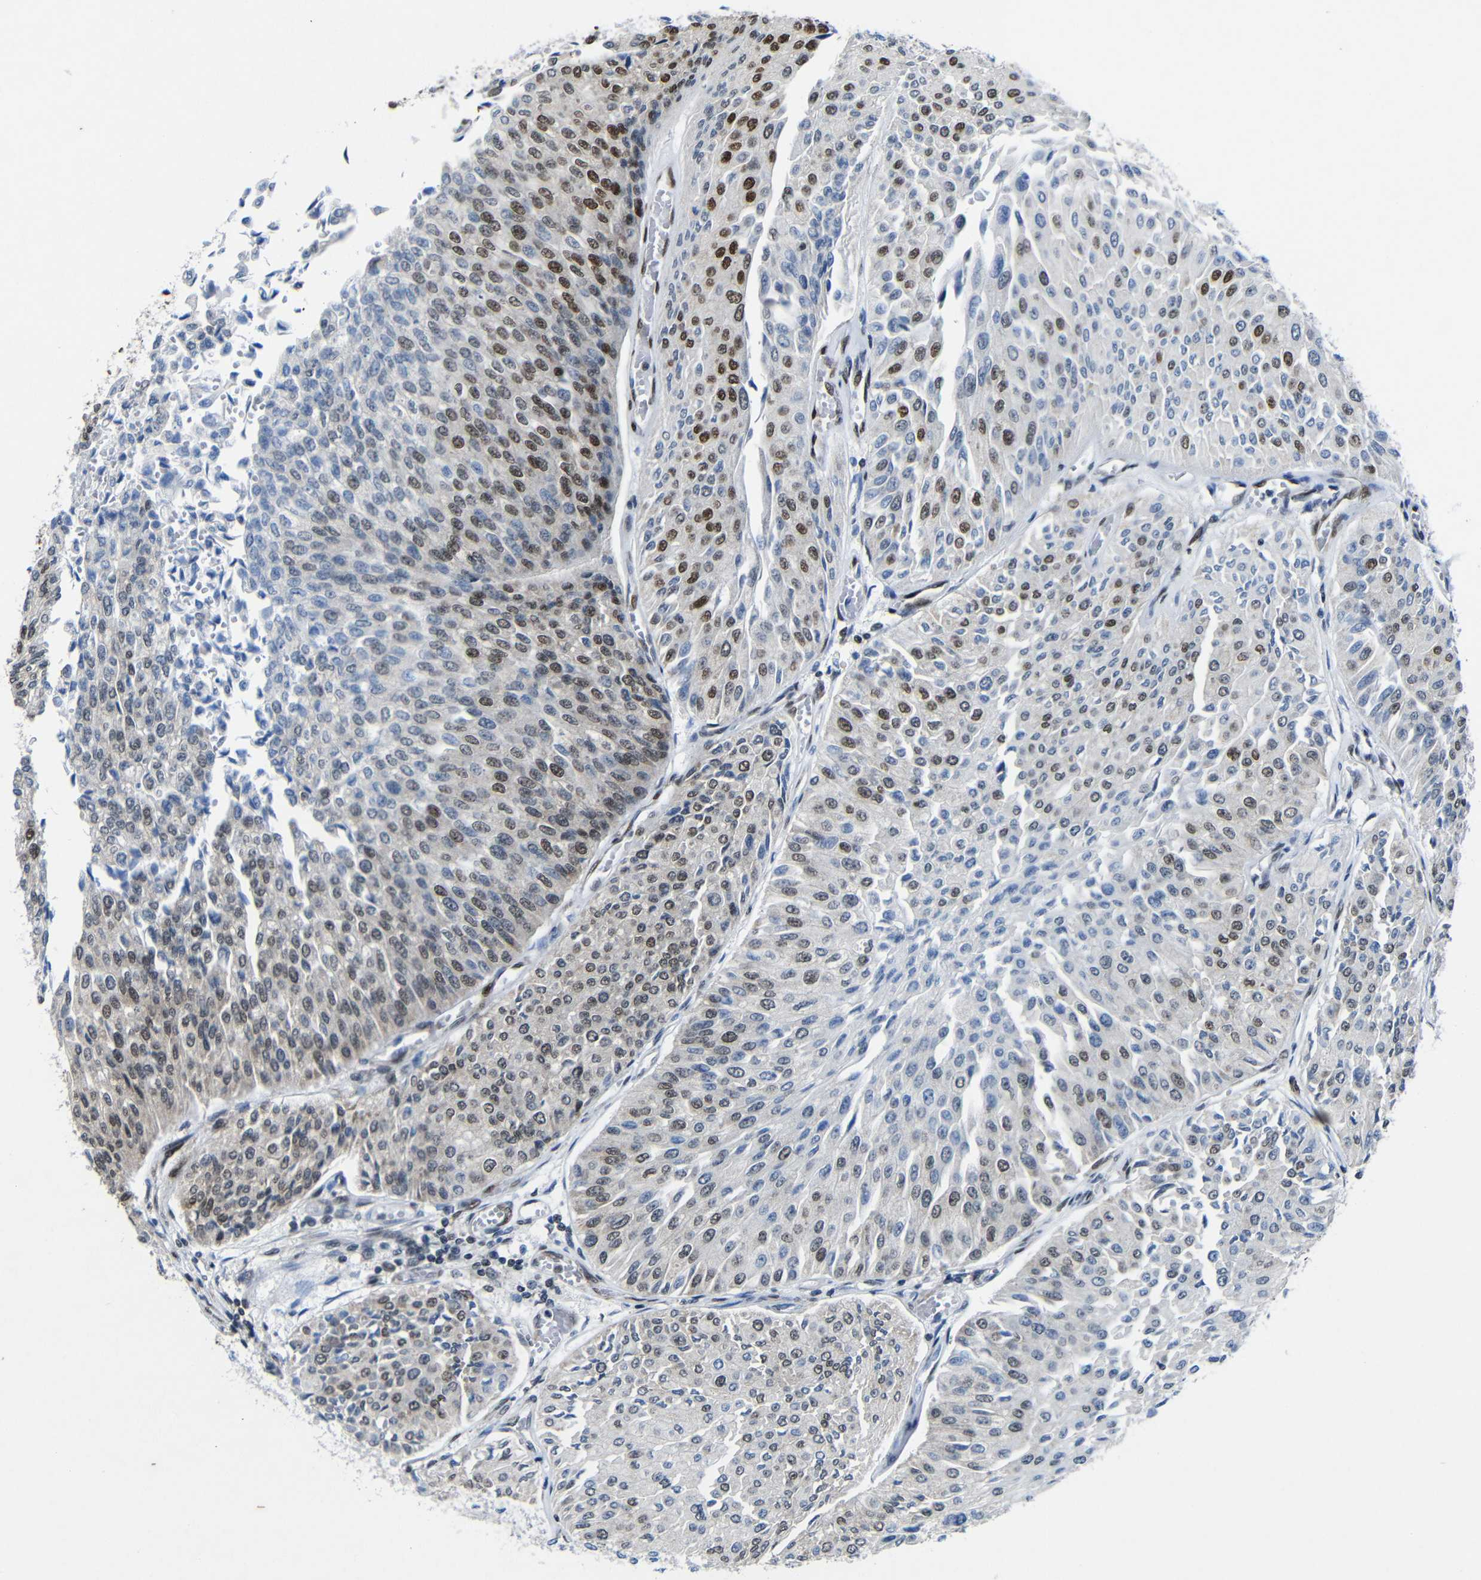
{"staining": {"intensity": "strong", "quantity": "<25%", "location": "nuclear"}, "tissue": "urothelial cancer", "cell_type": "Tumor cells", "image_type": "cancer", "snomed": [{"axis": "morphology", "description": "Urothelial carcinoma, Low grade"}, {"axis": "topography", "description": "Urinary bladder"}], "caption": "Urothelial cancer tissue exhibits strong nuclear staining in approximately <25% of tumor cells", "gene": "PTBP1", "patient": {"sex": "male", "age": 67}}